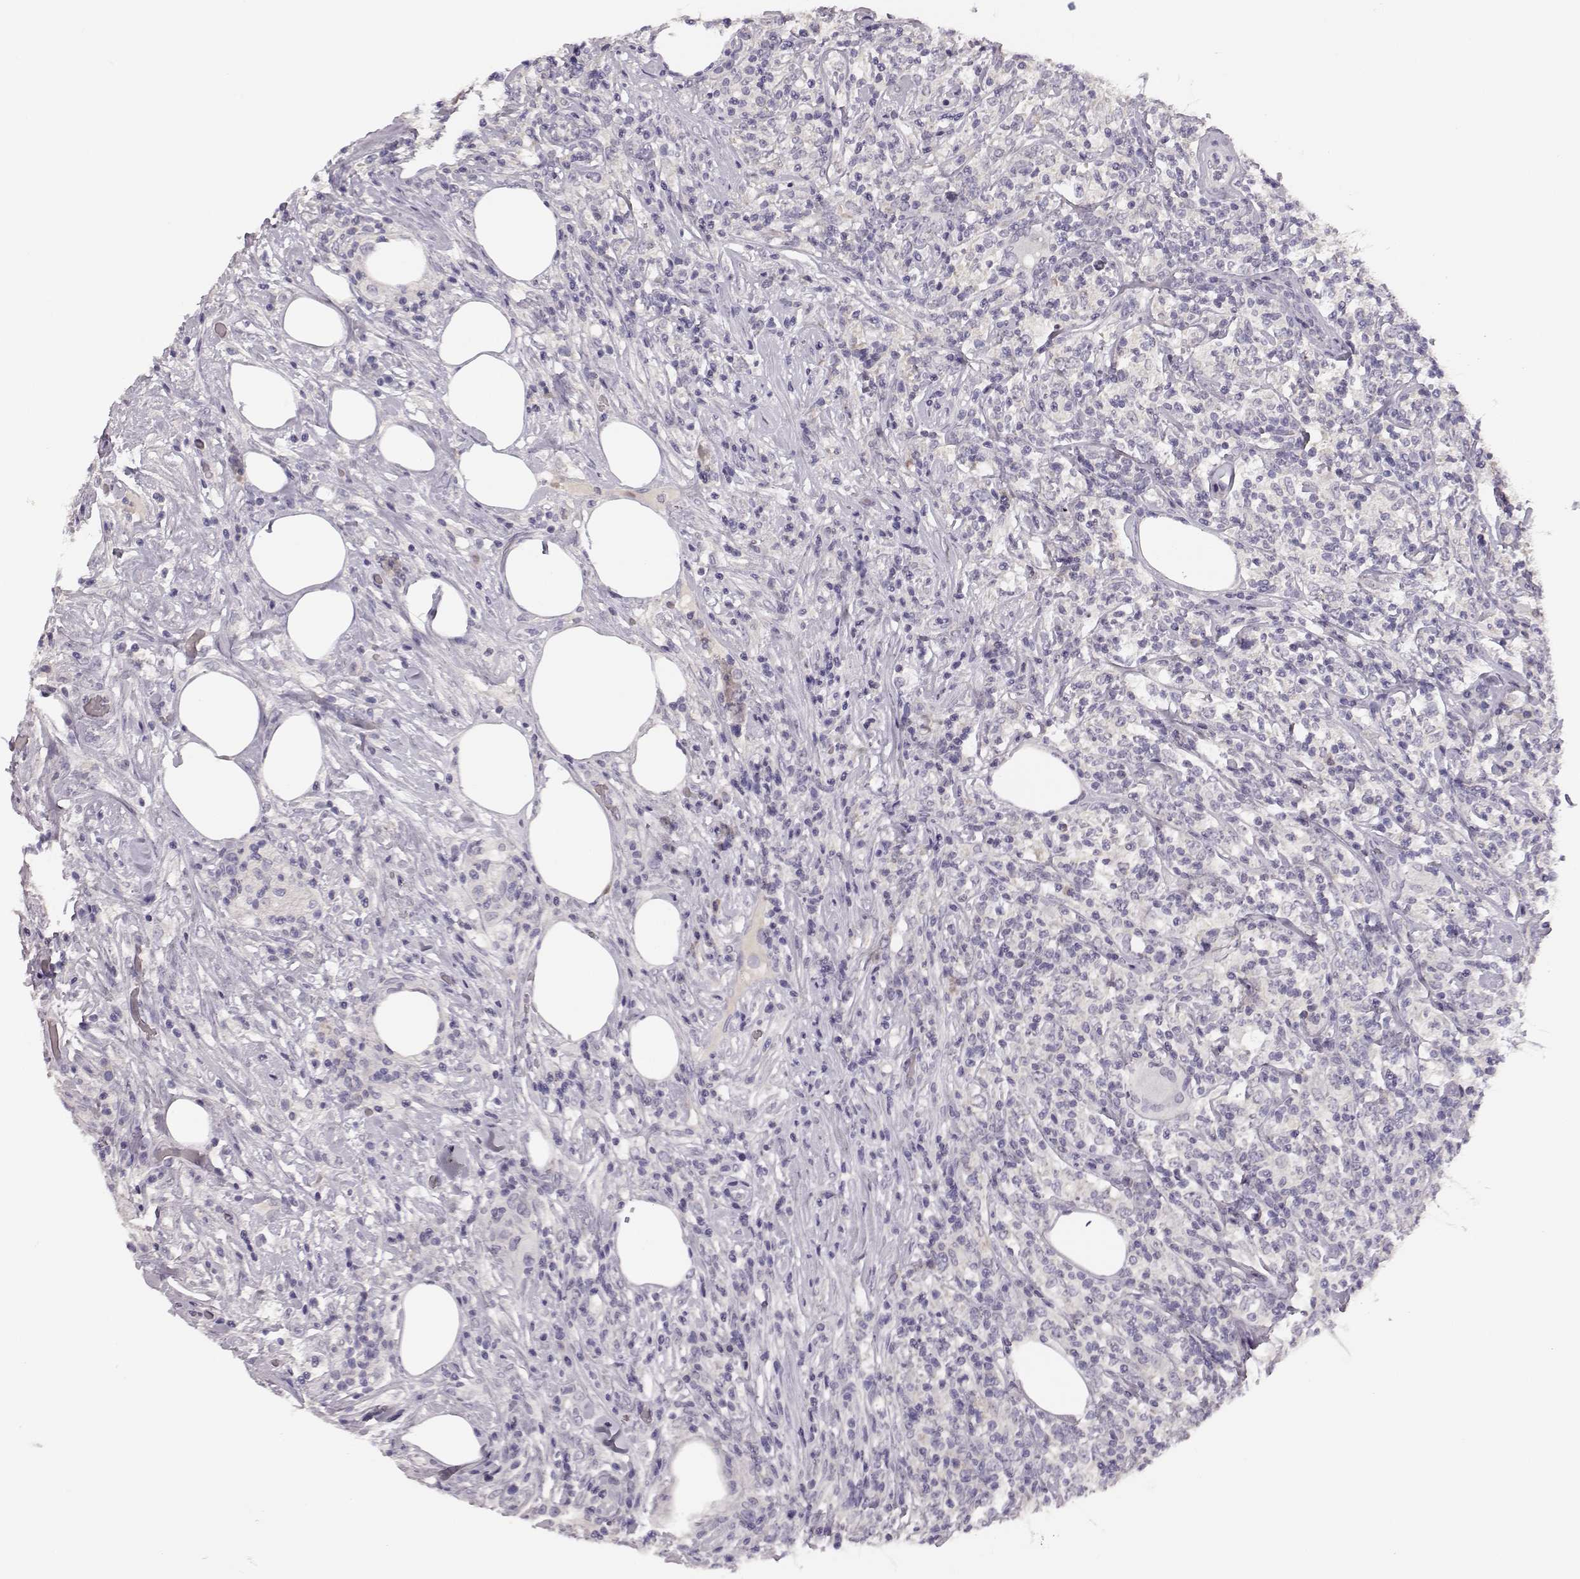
{"staining": {"intensity": "negative", "quantity": "none", "location": "none"}, "tissue": "lymphoma", "cell_type": "Tumor cells", "image_type": "cancer", "snomed": [{"axis": "morphology", "description": "Malignant lymphoma, non-Hodgkin's type, High grade"}, {"axis": "topography", "description": "Lymph node"}], "caption": "IHC photomicrograph of neoplastic tissue: human high-grade malignant lymphoma, non-Hodgkin's type stained with DAB (3,3'-diaminobenzidine) demonstrates no significant protein expression in tumor cells.", "gene": "BFSP2", "patient": {"sex": "female", "age": 84}}